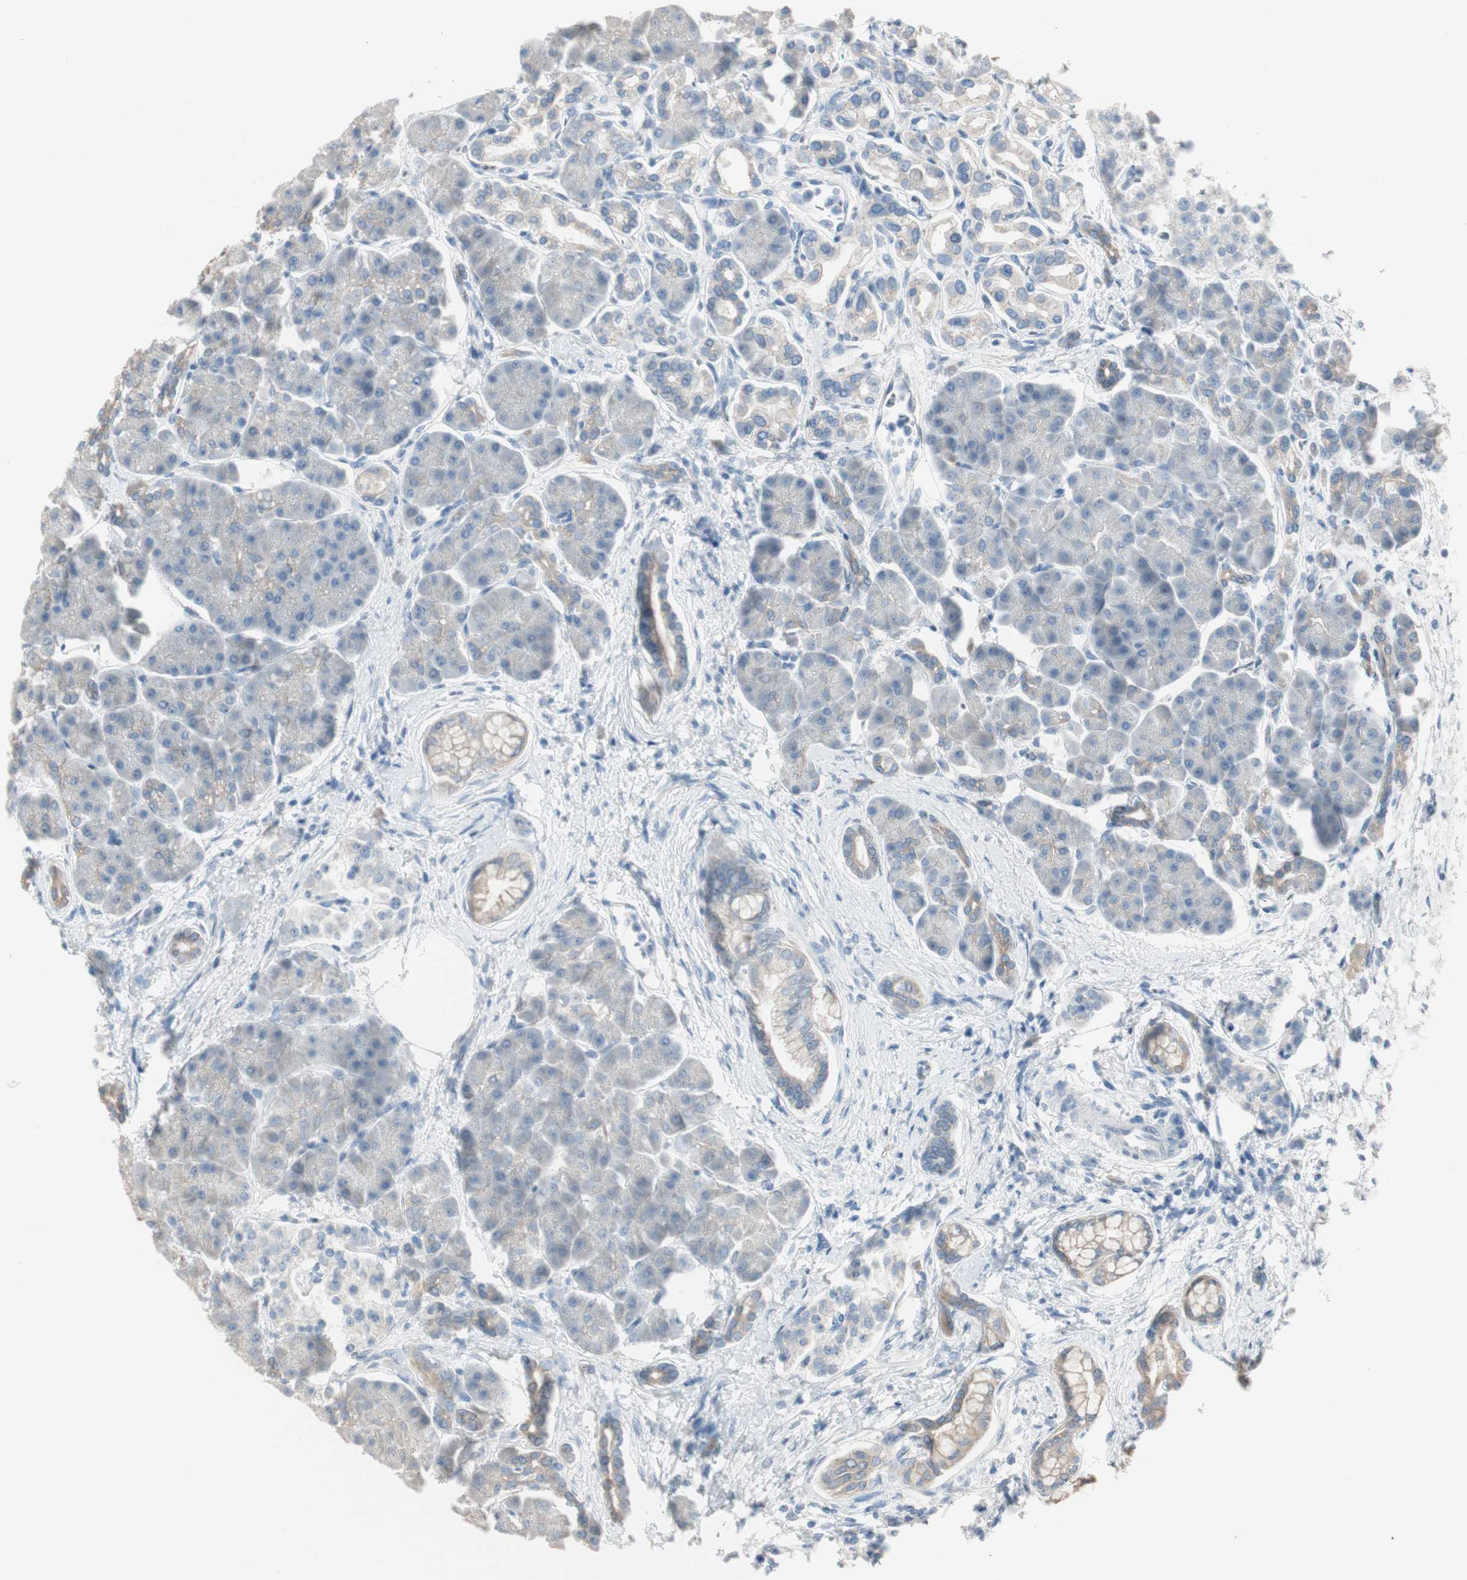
{"staining": {"intensity": "negative", "quantity": "none", "location": "none"}, "tissue": "pancreas", "cell_type": "Exocrine glandular cells", "image_type": "normal", "snomed": [{"axis": "morphology", "description": "Normal tissue, NOS"}, {"axis": "topography", "description": "Pancreas"}], "caption": "Pancreas stained for a protein using IHC demonstrates no expression exocrine glandular cells.", "gene": "SPINK4", "patient": {"sex": "female", "age": 70}}